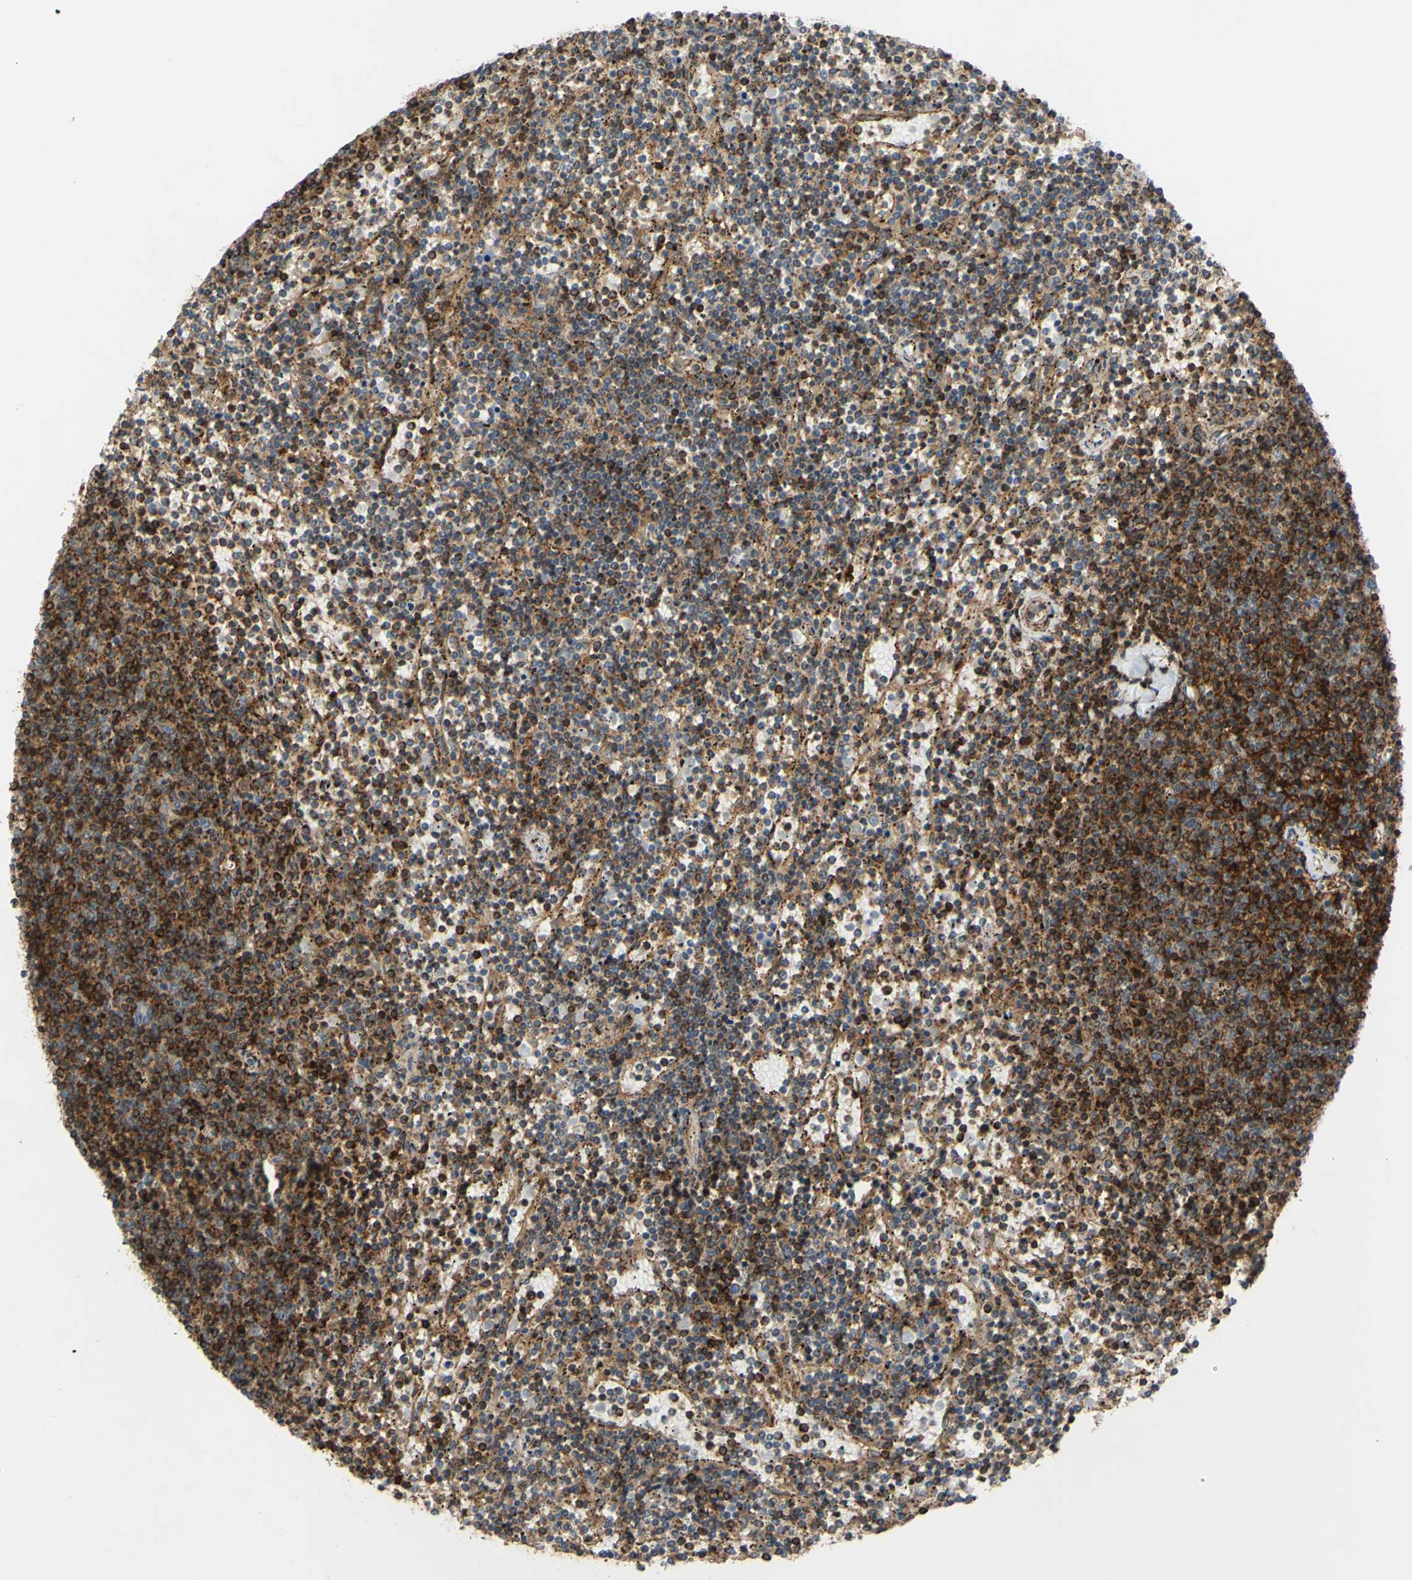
{"staining": {"intensity": "strong", "quantity": "25%-75%", "location": "cytoplasmic/membranous"}, "tissue": "lymphoma", "cell_type": "Tumor cells", "image_type": "cancer", "snomed": [{"axis": "morphology", "description": "Malignant lymphoma, non-Hodgkin's type, Low grade"}, {"axis": "topography", "description": "Spleen"}], "caption": "Lymphoma stained with a brown dye shows strong cytoplasmic/membranous positive expression in approximately 25%-75% of tumor cells.", "gene": "POR", "patient": {"sex": "female", "age": 50}}